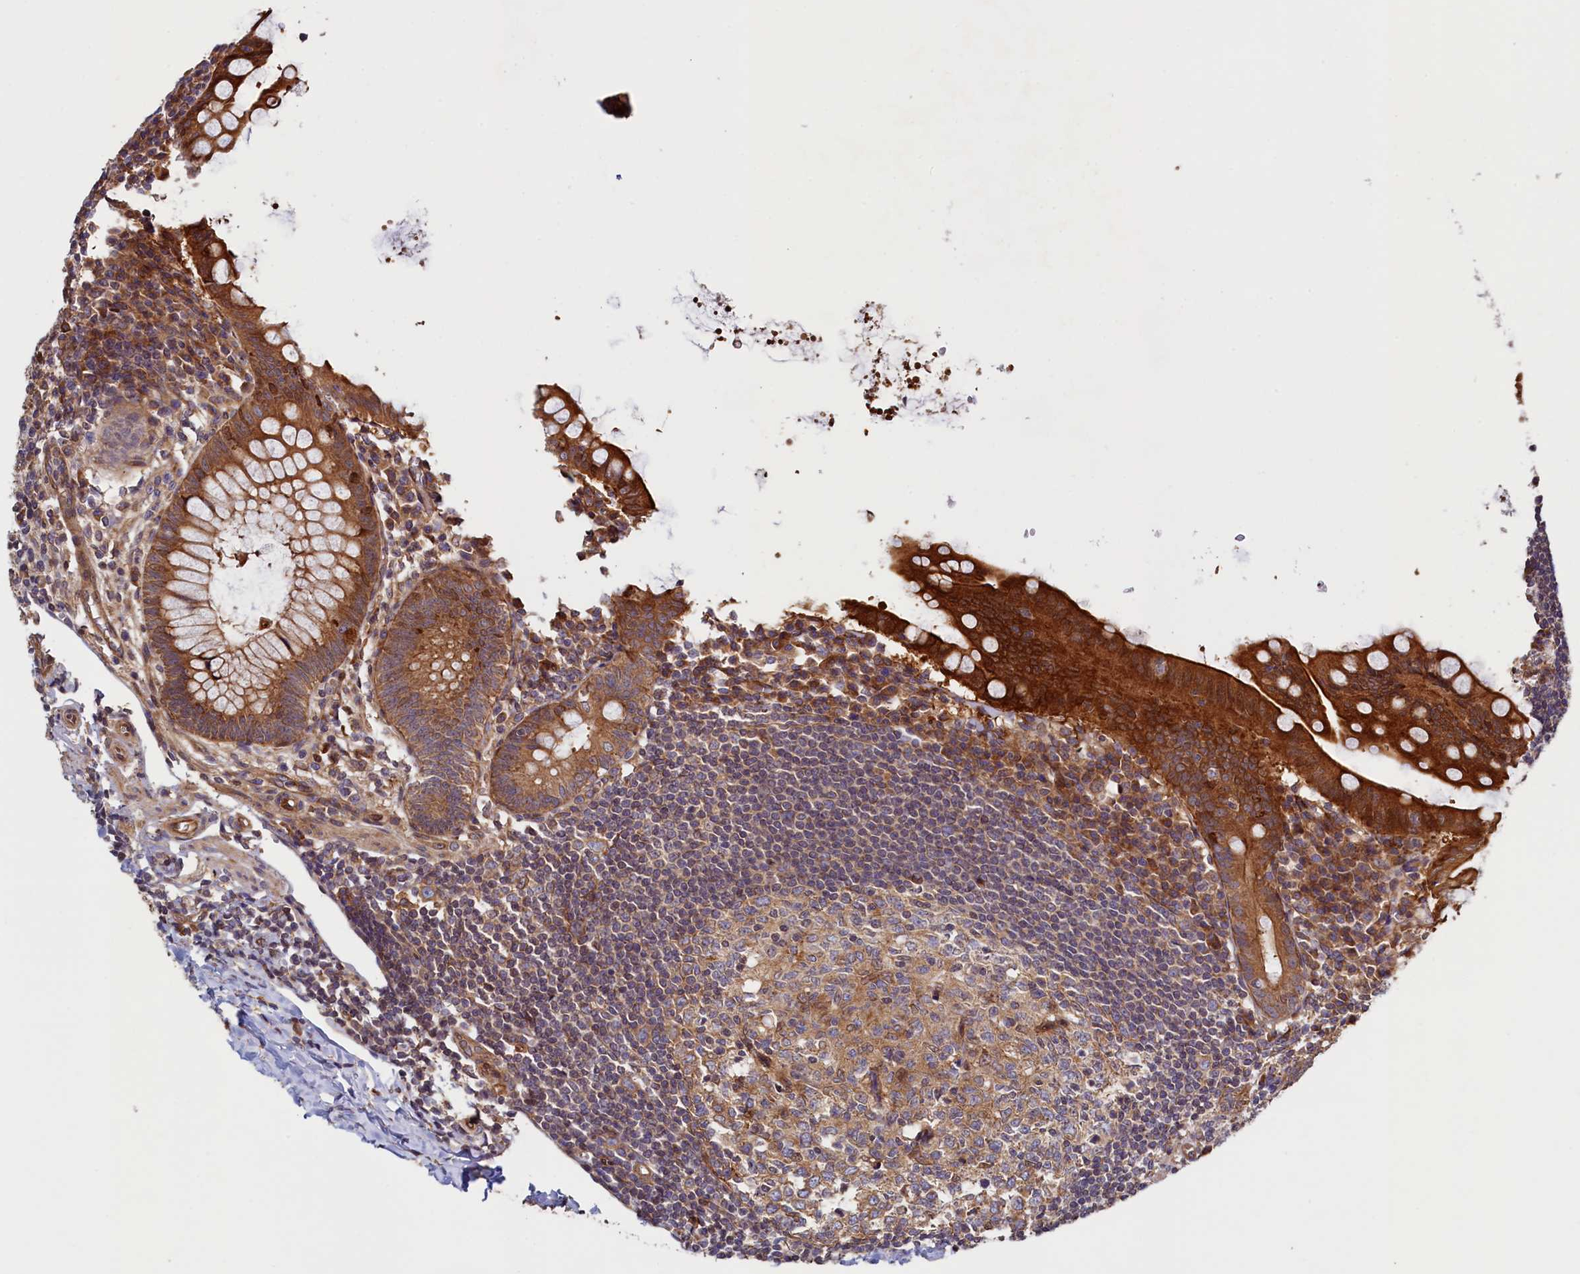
{"staining": {"intensity": "strong", "quantity": ">75%", "location": "cytoplasmic/membranous"}, "tissue": "appendix", "cell_type": "Glandular cells", "image_type": "normal", "snomed": [{"axis": "morphology", "description": "Normal tissue, NOS"}, {"axis": "topography", "description": "Appendix"}], "caption": "Protein expression by IHC exhibits strong cytoplasmic/membranous positivity in approximately >75% of glandular cells in benign appendix.", "gene": "ATXN2L", "patient": {"sex": "female", "age": 33}}